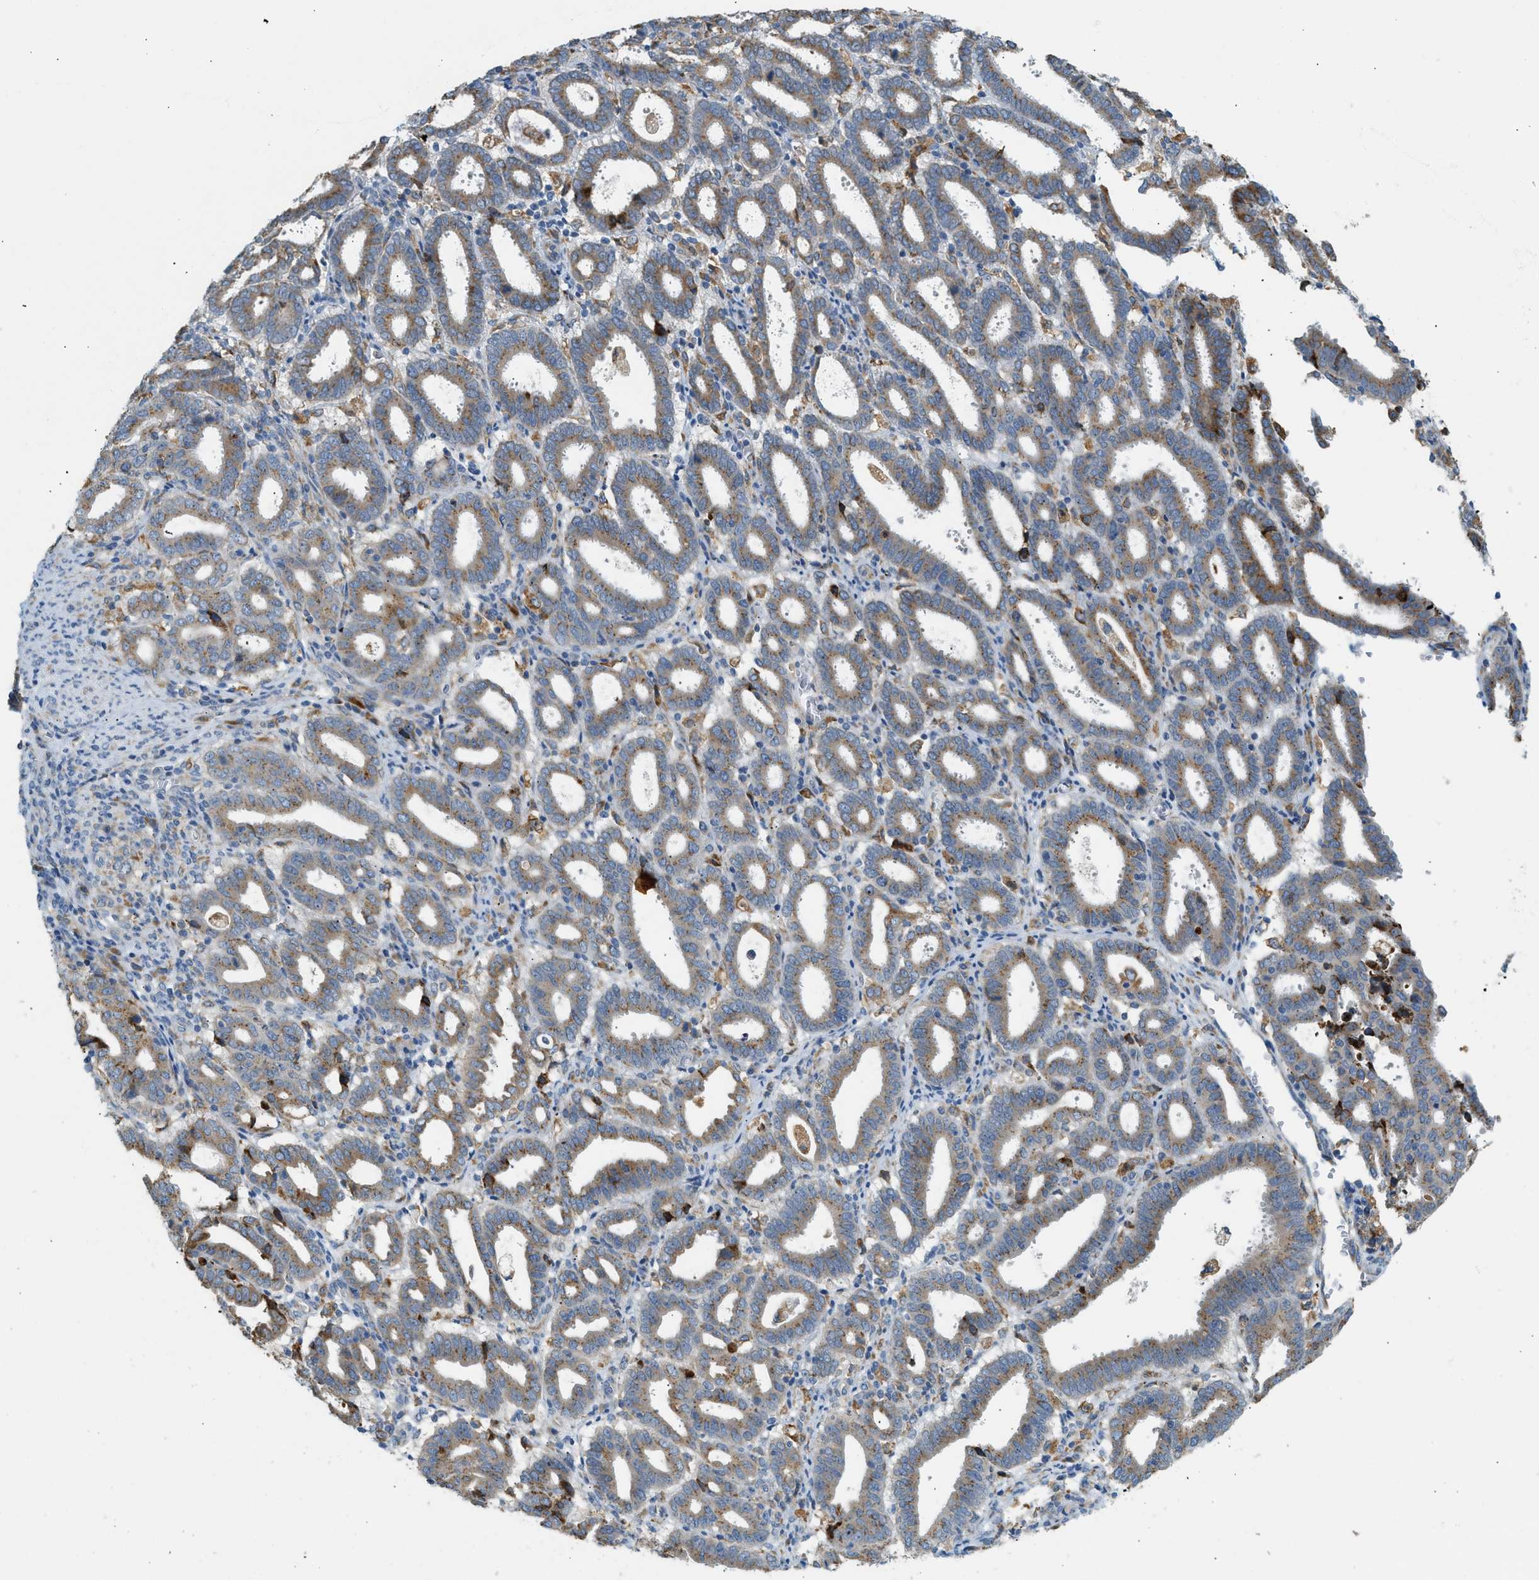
{"staining": {"intensity": "moderate", "quantity": ">75%", "location": "cytoplasmic/membranous"}, "tissue": "endometrial cancer", "cell_type": "Tumor cells", "image_type": "cancer", "snomed": [{"axis": "morphology", "description": "Adenocarcinoma, NOS"}, {"axis": "topography", "description": "Uterus"}], "caption": "Brown immunohistochemical staining in human endometrial adenocarcinoma reveals moderate cytoplasmic/membranous expression in about >75% of tumor cells.", "gene": "CTSB", "patient": {"sex": "female", "age": 83}}